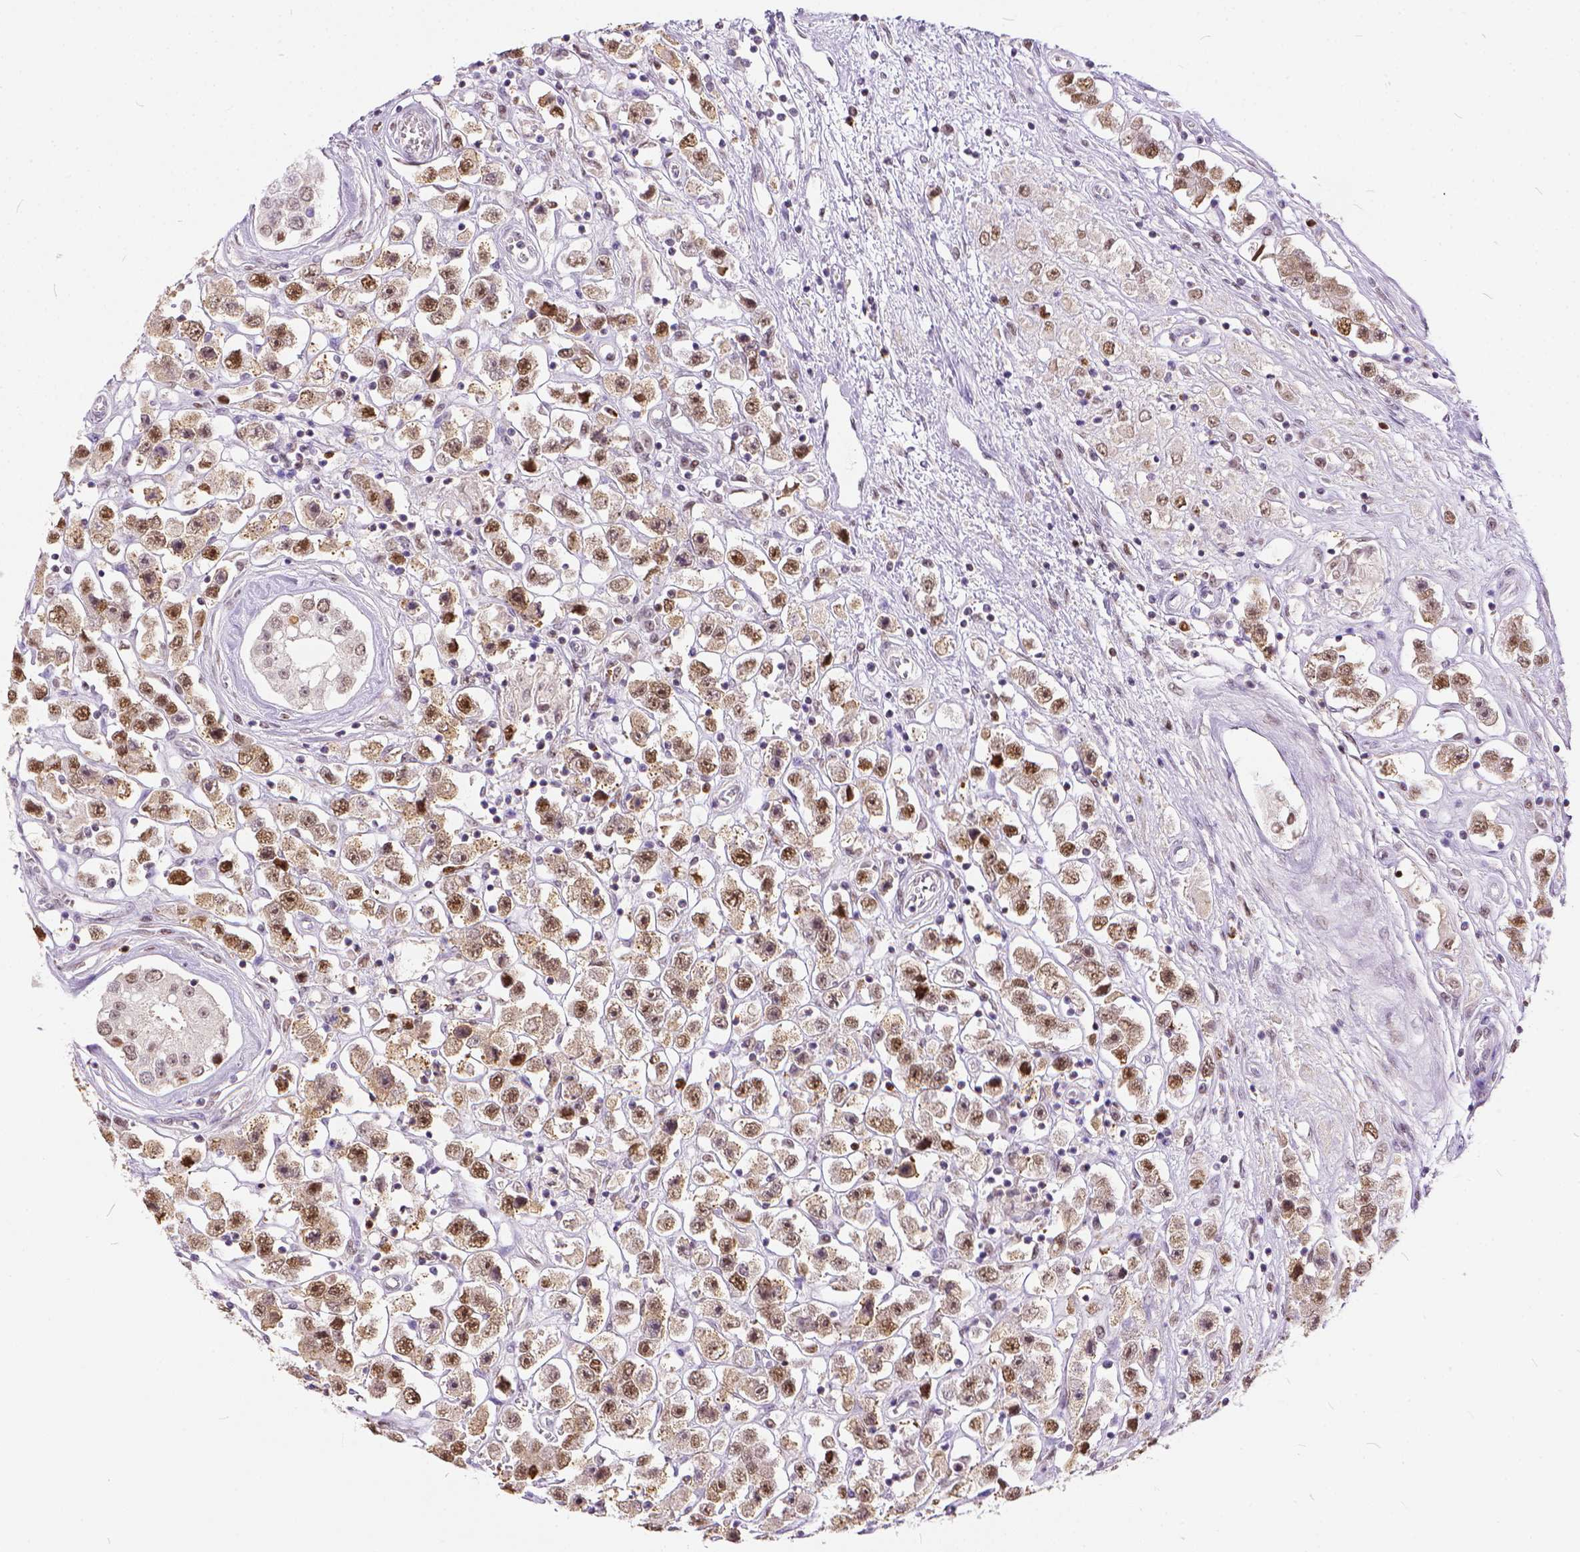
{"staining": {"intensity": "moderate", "quantity": ">75%", "location": "nuclear"}, "tissue": "testis cancer", "cell_type": "Tumor cells", "image_type": "cancer", "snomed": [{"axis": "morphology", "description": "Seminoma, NOS"}, {"axis": "topography", "description": "Testis"}], "caption": "A brown stain highlights moderate nuclear expression of a protein in testis cancer tumor cells.", "gene": "ERCC1", "patient": {"sex": "male", "age": 45}}